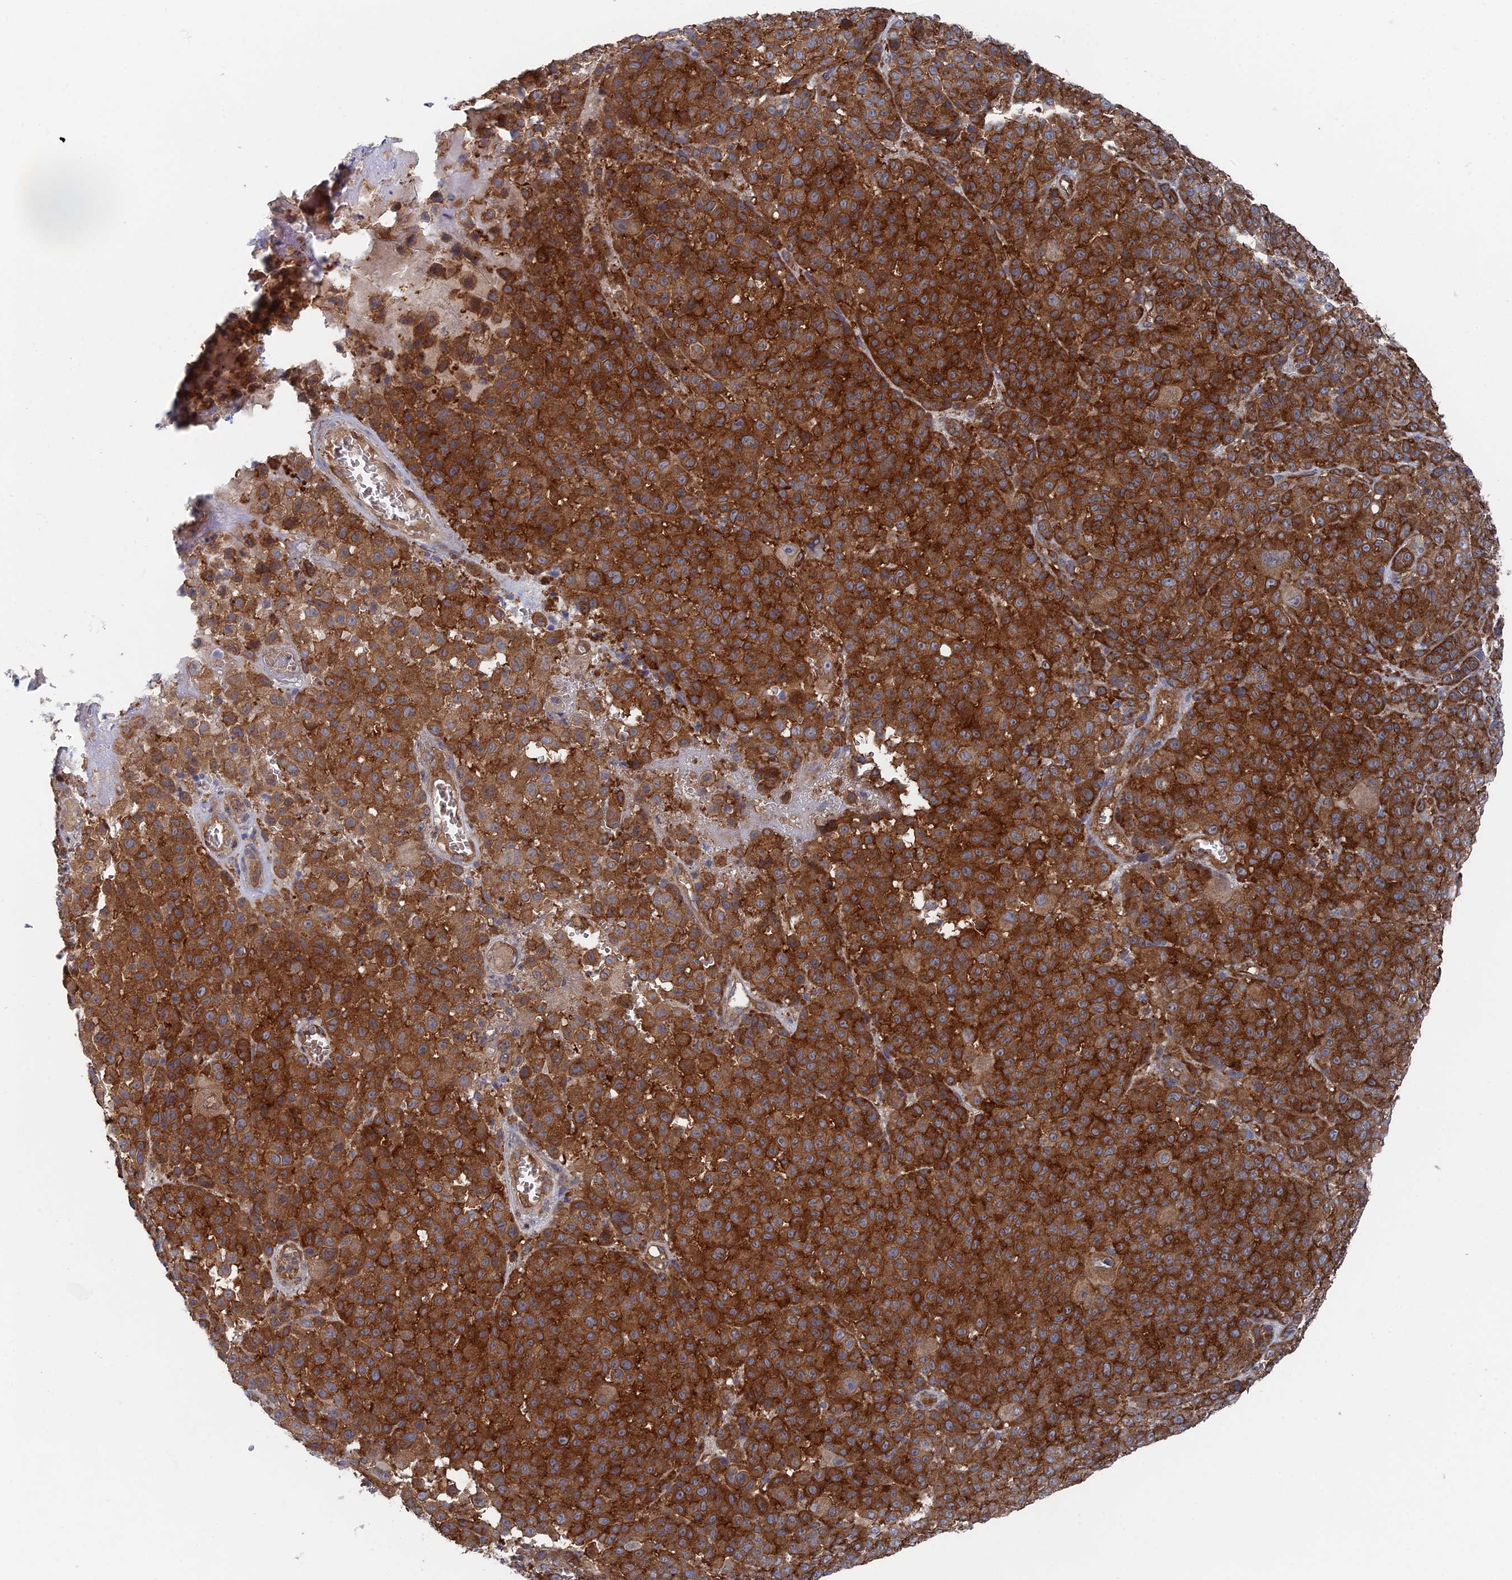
{"staining": {"intensity": "strong", "quantity": ">75%", "location": "cytoplasmic/membranous"}, "tissue": "melanoma", "cell_type": "Tumor cells", "image_type": "cancer", "snomed": [{"axis": "morphology", "description": "Malignant melanoma, NOS"}, {"axis": "topography", "description": "Skin"}], "caption": "Immunohistochemistry (IHC) of malignant melanoma exhibits high levels of strong cytoplasmic/membranous staining in about >75% of tumor cells.", "gene": "ARAP3", "patient": {"sex": "female", "age": 94}}